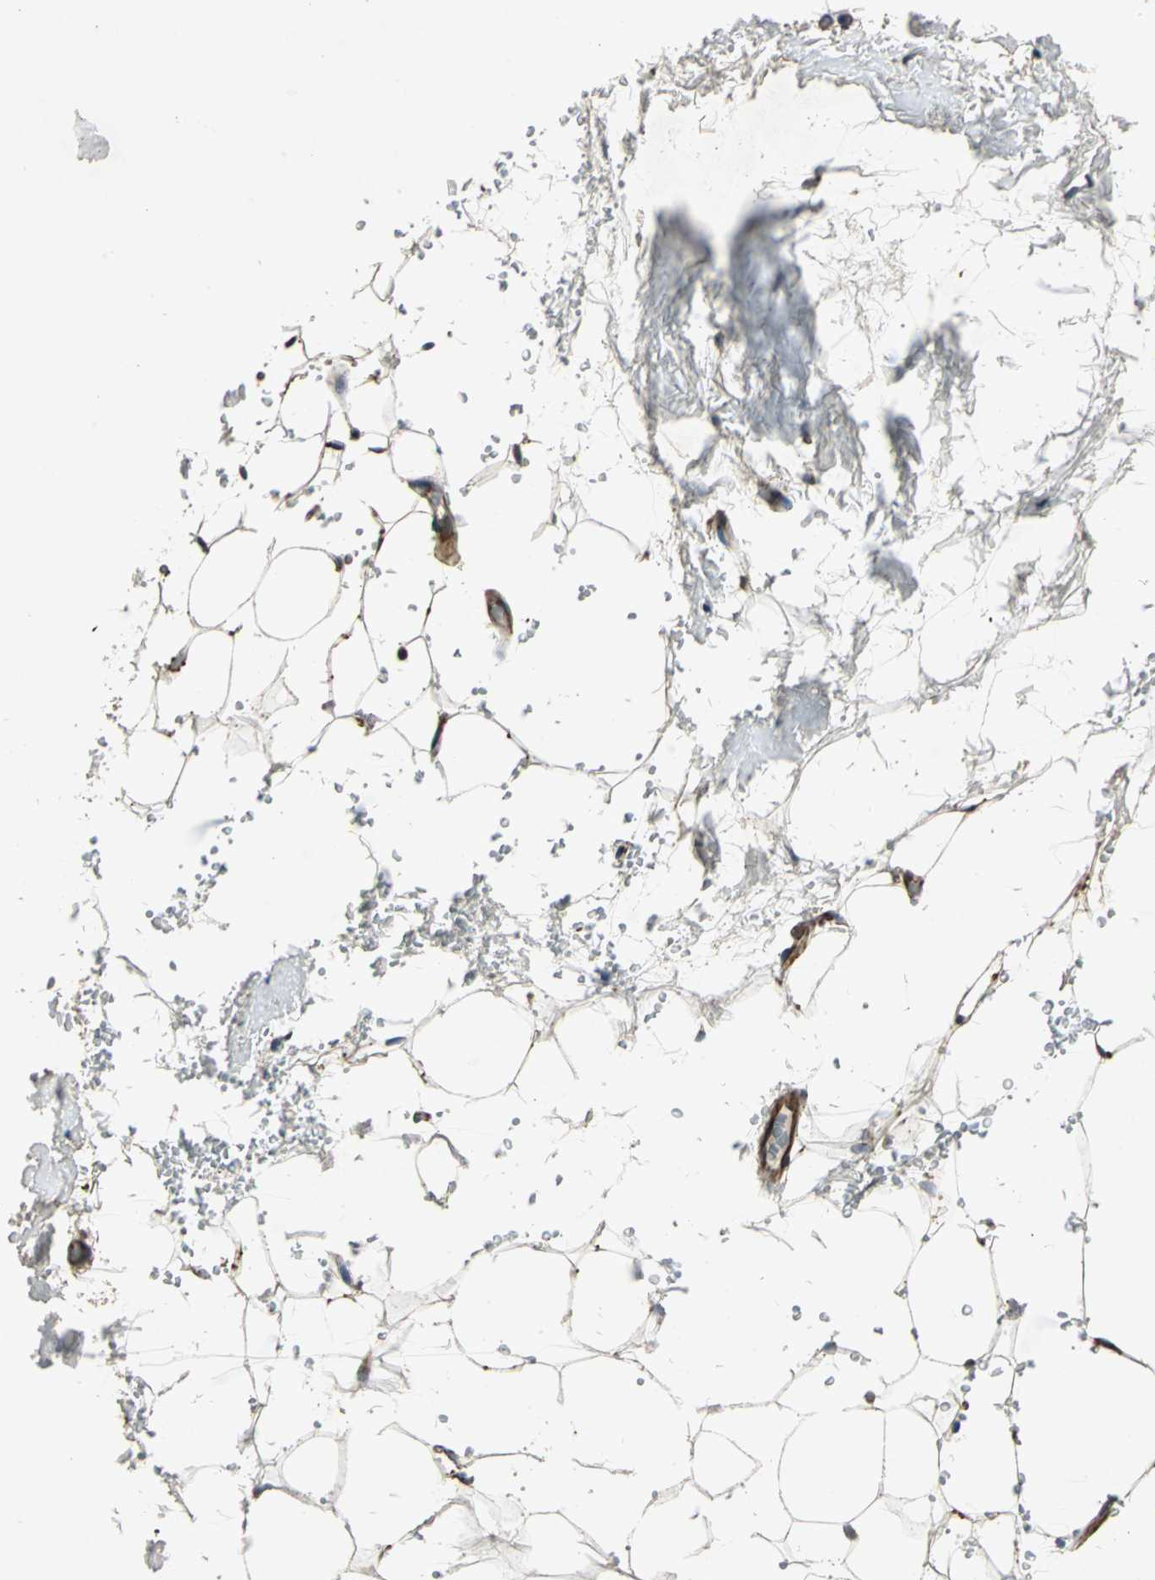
{"staining": {"intensity": "weak", "quantity": ">75%", "location": "cytoplasmic/membranous"}, "tissue": "breast", "cell_type": "Adipocytes", "image_type": "normal", "snomed": [{"axis": "morphology", "description": "Normal tissue, NOS"}, {"axis": "topography", "description": "Breast"}, {"axis": "topography", "description": "Soft tissue"}], "caption": "Breast stained for a protein demonstrates weak cytoplasmic/membranous positivity in adipocytes. (Brightfield microscopy of DAB IHC at high magnification).", "gene": "EXD2", "patient": {"sex": "female", "age": 75}}